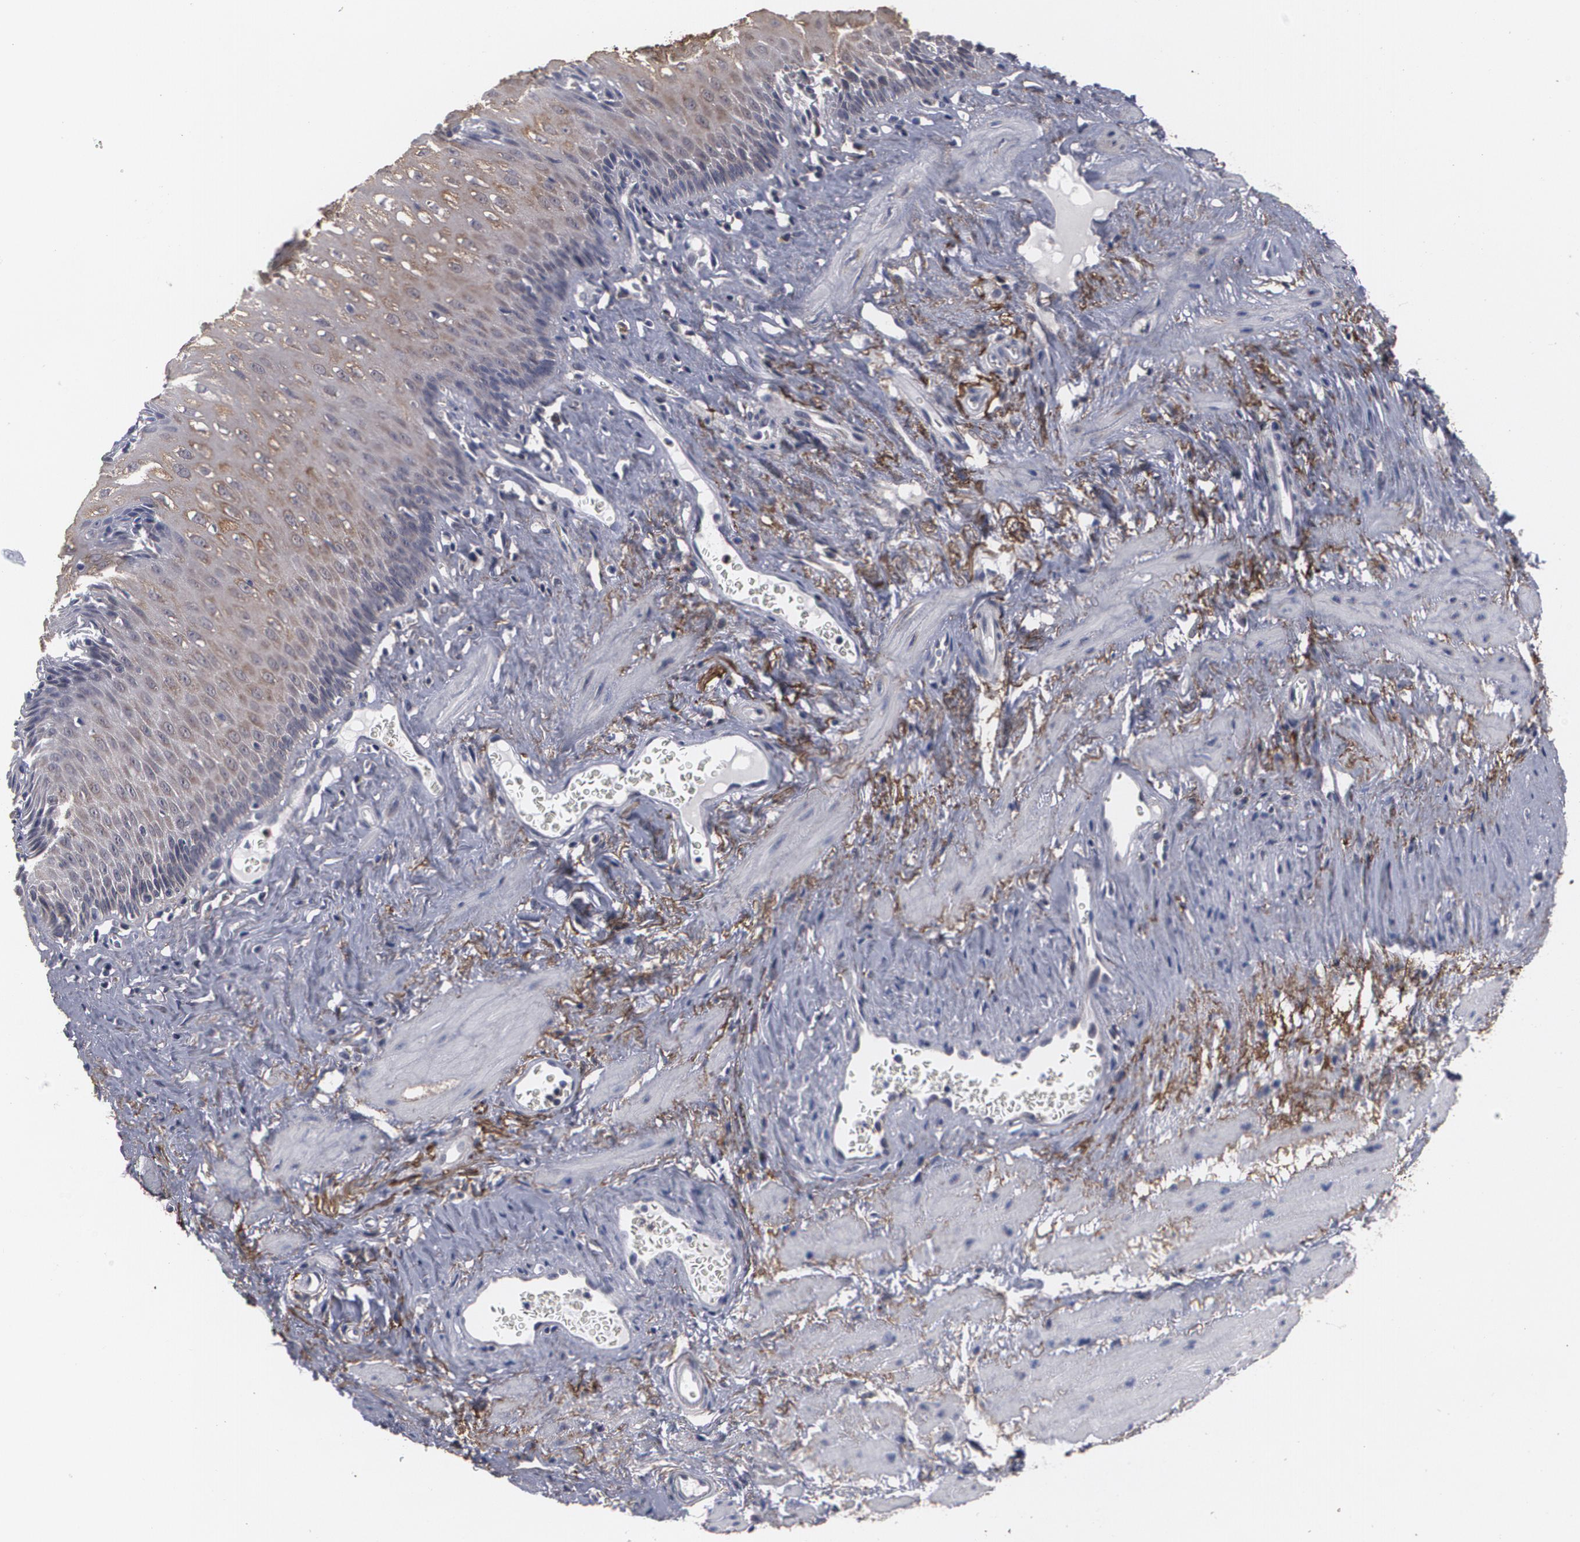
{"staining": {"intensity": "weak", "quantity": ">75%", "location": "cytoplasmic/membranous"}, "tissue": "esophagus", "cell_type": "Squamous epithelial cells", "image_type": "normal", "snomed": [{"axis": "morphology", "description": "Normal tissue, NOS"}, {"axis": "topography", "description": "Esophagus"}], "caption": "Esophagus stained with a brown dye reveals weak cytoplasmic/membranous positive expression in about >75% of squamous epithelial cells.", "gene": "BMP6", "patient": {"sex": "female", "age": 70}}